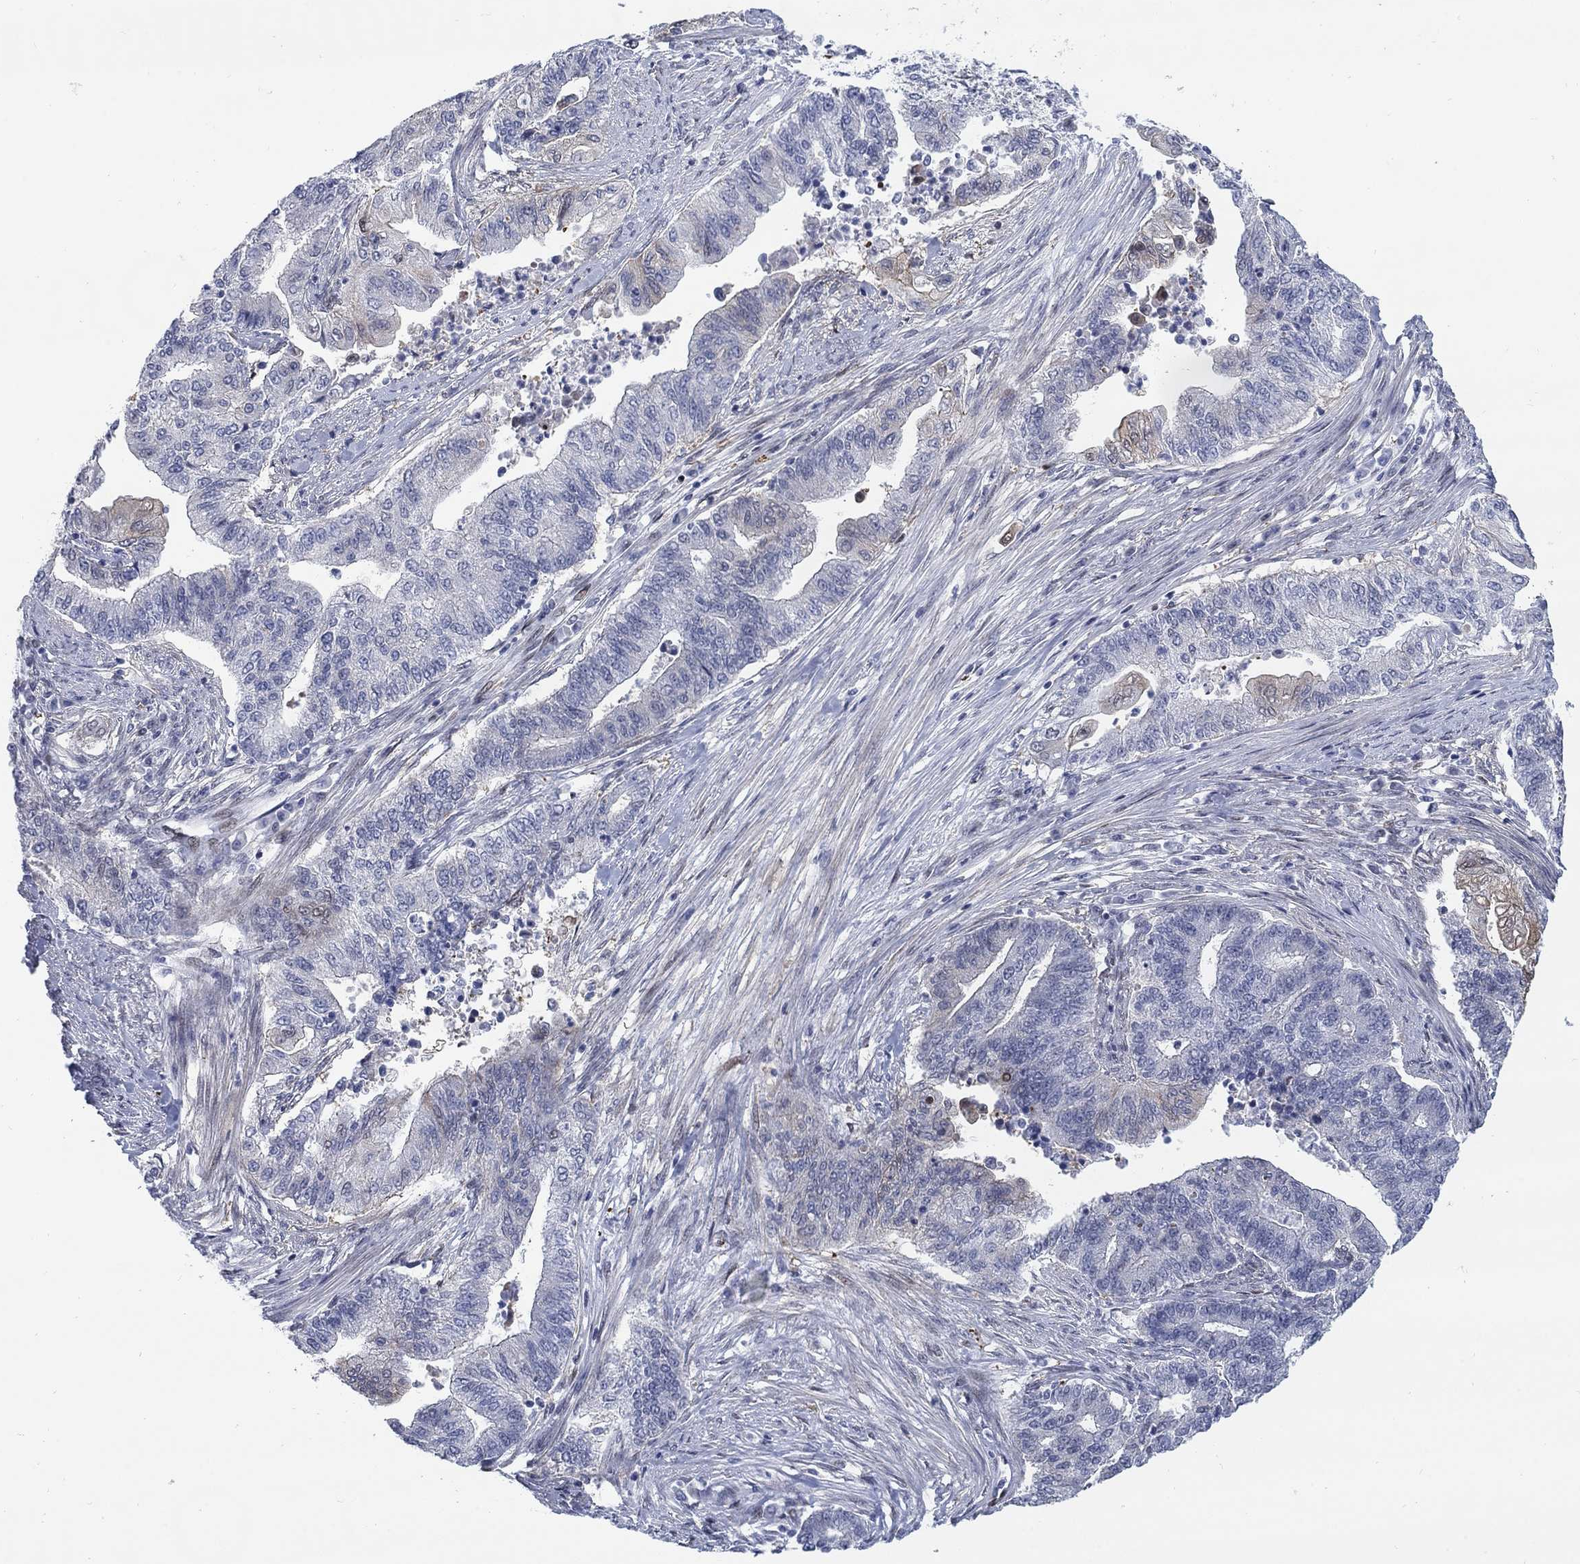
{"staining": {"intensity": "weak", "quantity": "<25%", "location": "cytoplasmic/membranous"}, "tissue": "endometrial cancer", "cell_type": "Tumor cells", "image_type": "cancer", "snomed": [{"axis": "morphology", "description": "Adenocarcinoma, NOS"}, {"axis": "topography", "description": "Uterus"}, {"axis": "topography", "description": "Endometrium"}], "caption": "Immunohistochemistry (IHC) of human adenocarcinoma (endometrial) exhibits no staining in tumor cells.", "gene": "MYO3A", "patient": {"sex": "female", "age": 54}}